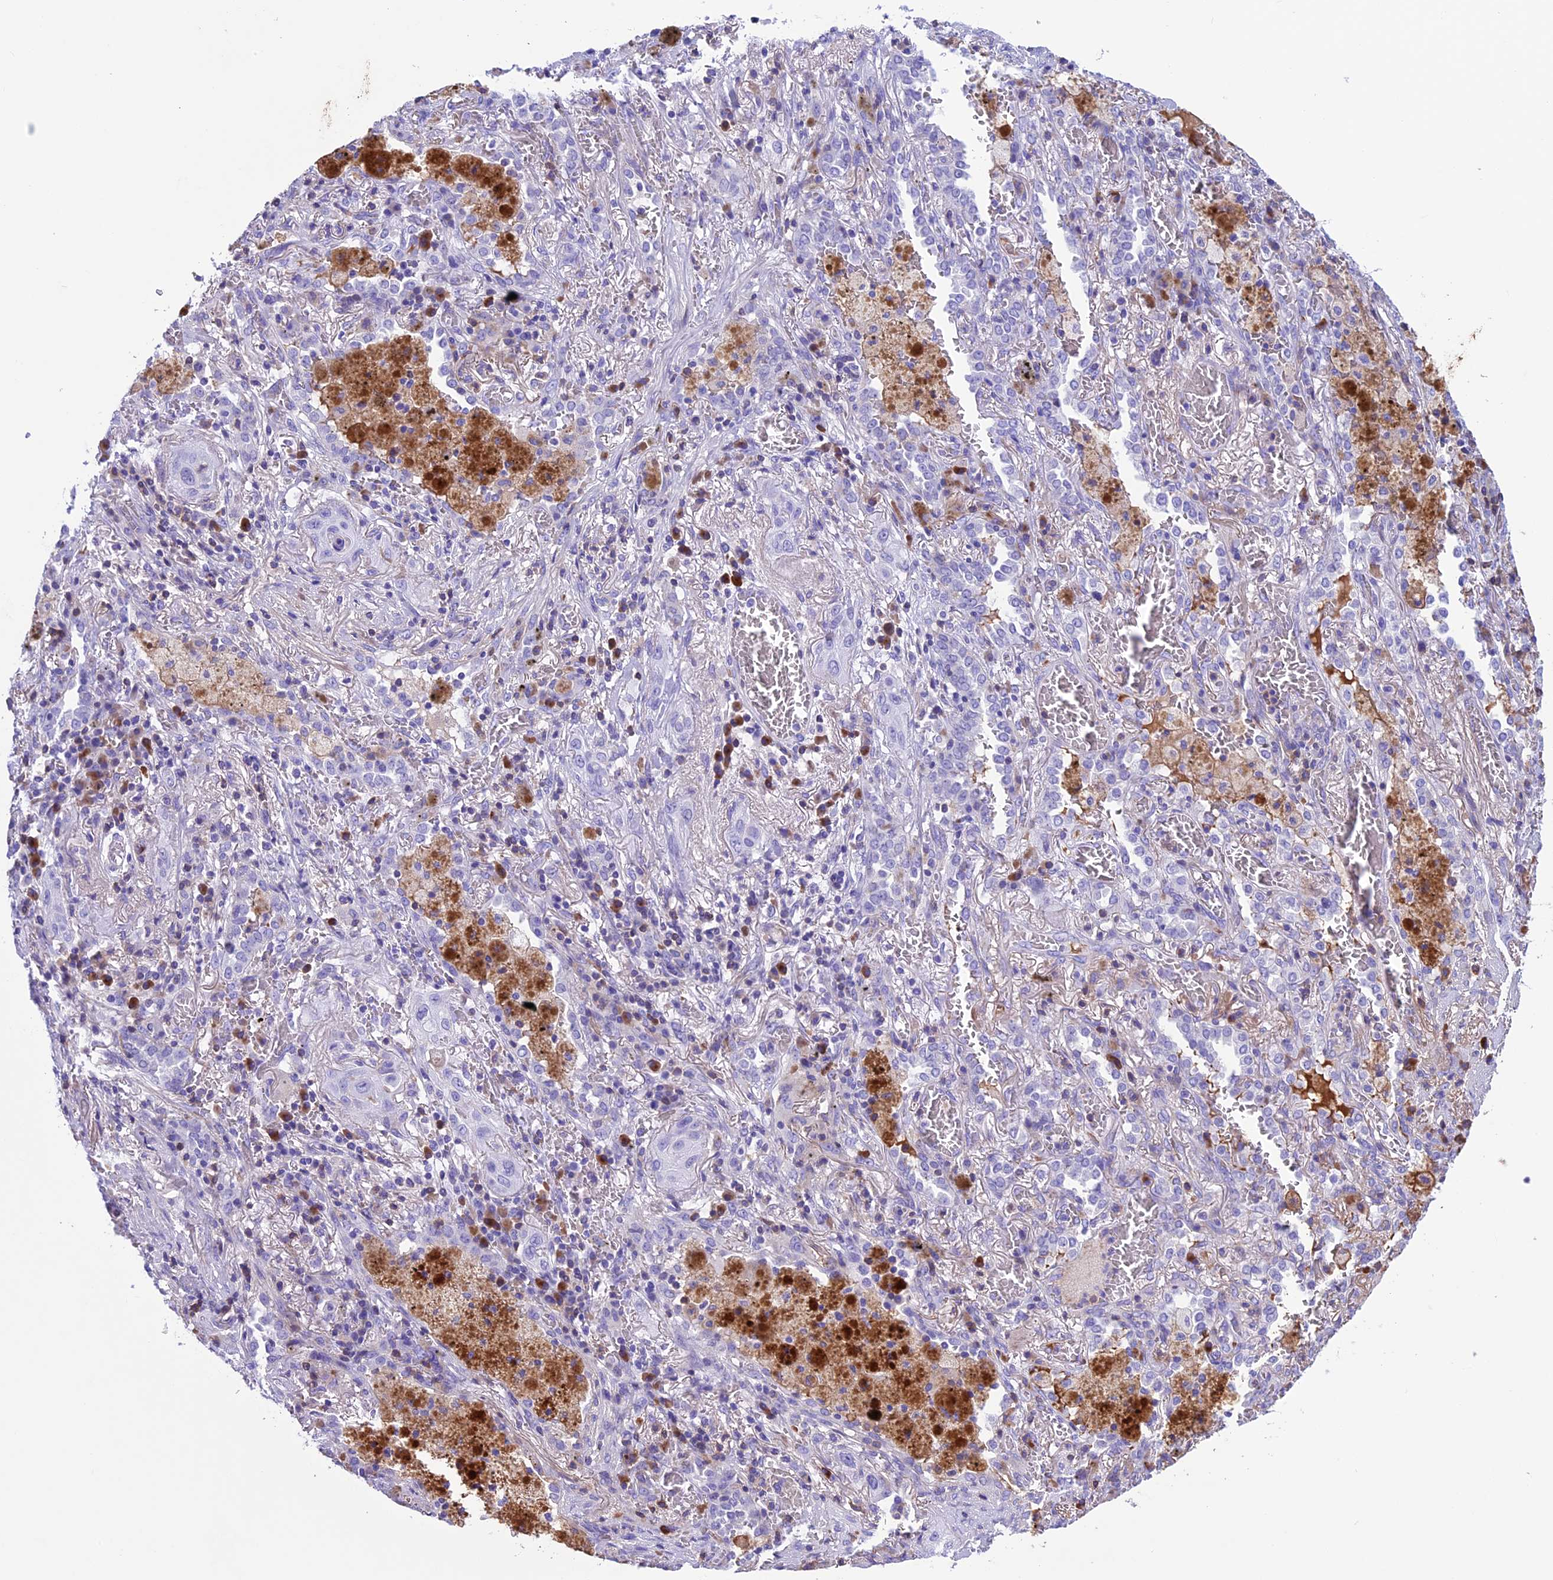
{"staining": {"intensity": "negative", "quantity": "none", "location": "none"}, "tissue": "lung cancer", "cell_type": "Tumor cells", "image_type": "cancer", "snomed": [{"axis": "morphology", "description": "Squamous cell carcinoma, NOS"}, {"axis": "topography", "description": "Lung"}], "caption": "High magnification brightfield microscopy of lung cancer (squamous cell carcinoma) stained with DAB (3,3'-diaminobenzidine) (brown) and counterstained with hematoxylin (blue): tumor cells show no significant staining.", "gene": "IGSF6", "patient": {"sex": "female", "age": 47}}